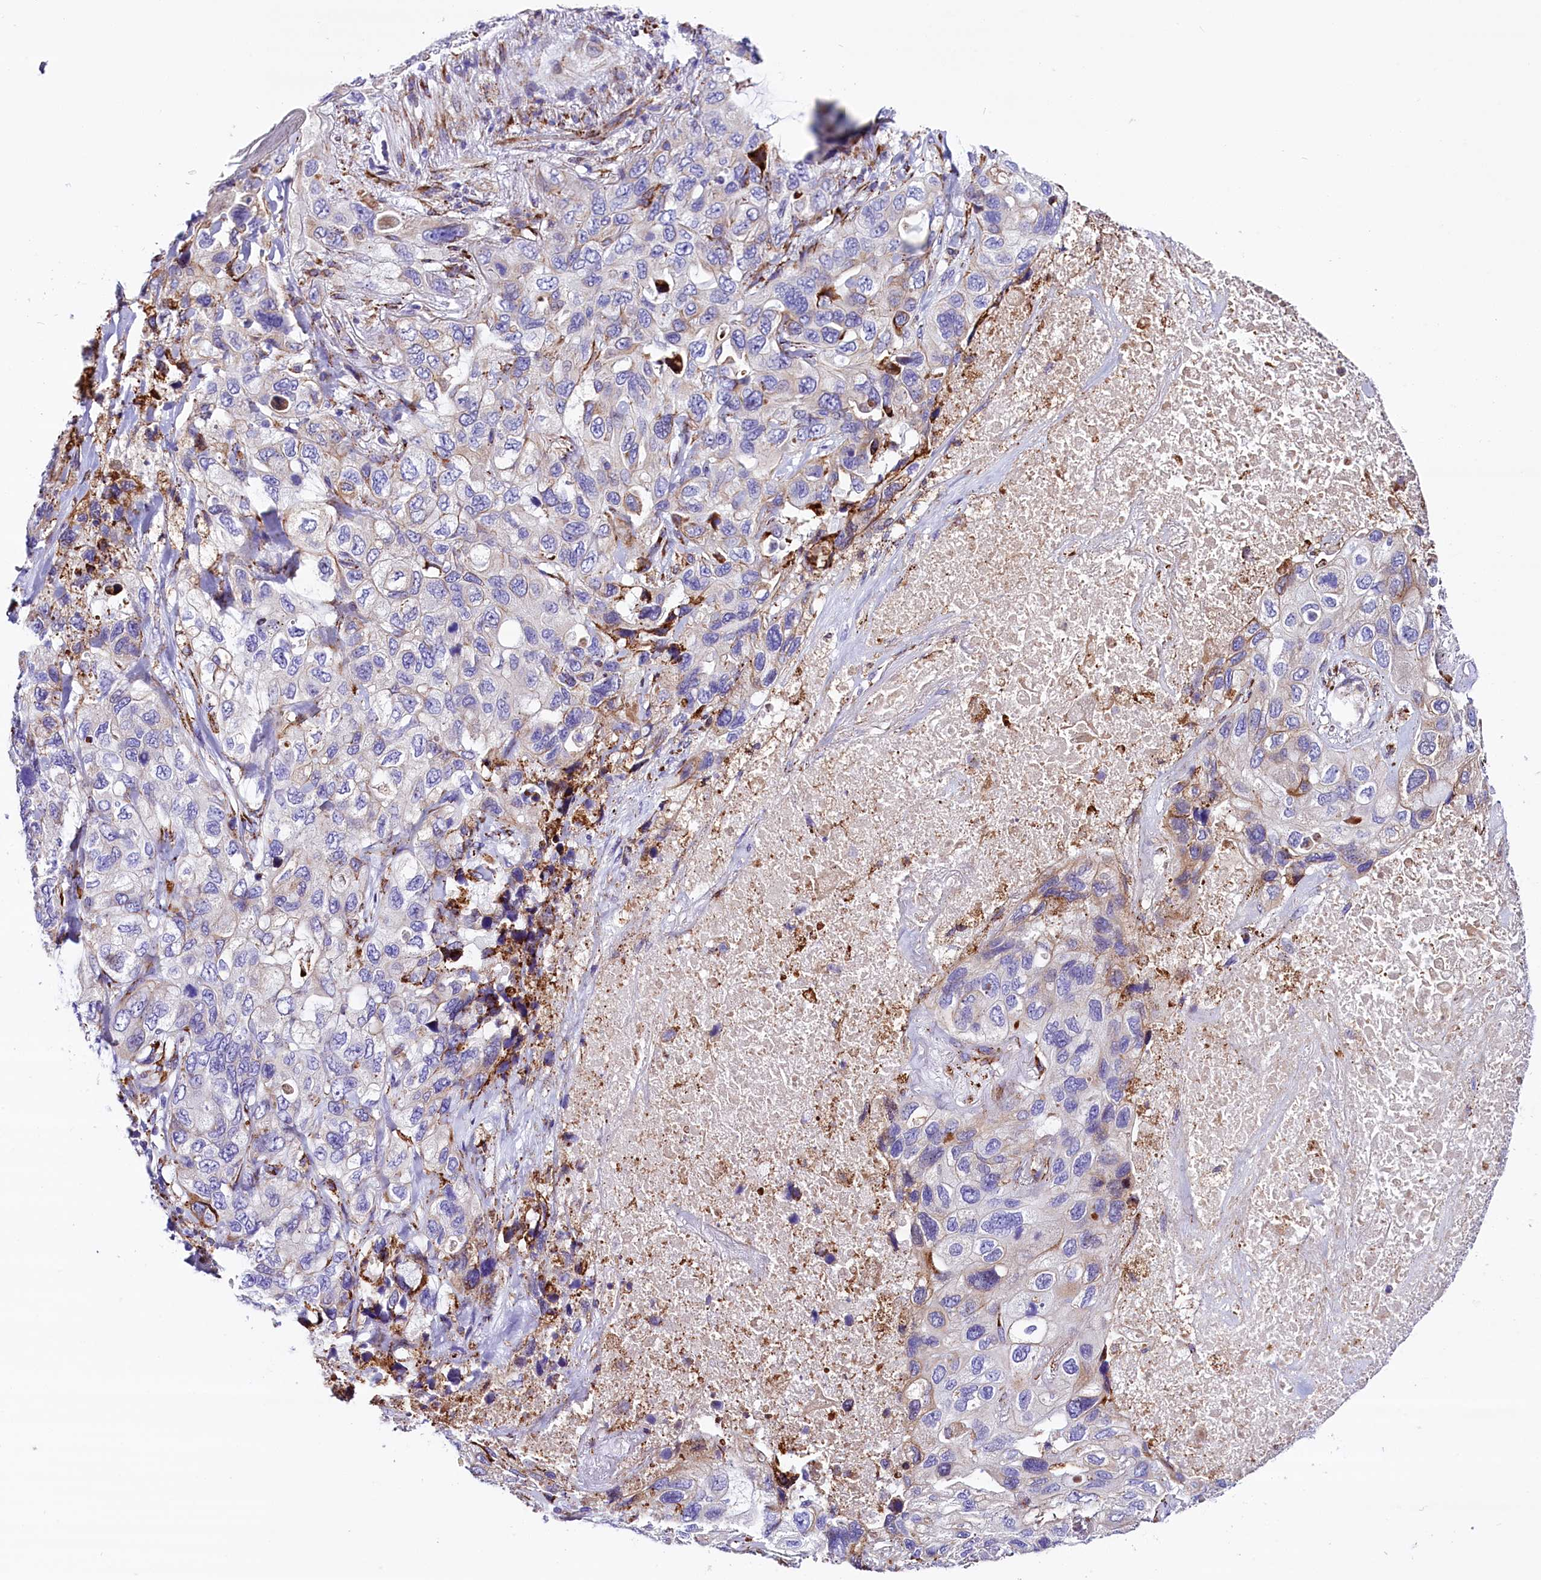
{"staining": {"intensity": "negative", "quantity": "none", "location": "none"}, "tissue": "lung cancer", "cell_type": "Tumor cells", "image_type": "cancer", "snomed": [{"axis": "morphology", "description": "Squamous cell carcinoma, NOS"}, {"axis": "topography", "description": "Lung"}], "caption": "IHC histopathology image of neoplastic tissue: human lung cancer (squamous cell carcinoma) stained with DAB (3,3'-diaminobenzidine) shows no significant protein staining in tumor cells.", "gene": "CMTR2", "patient": {"sex": "female", "age": 73}}